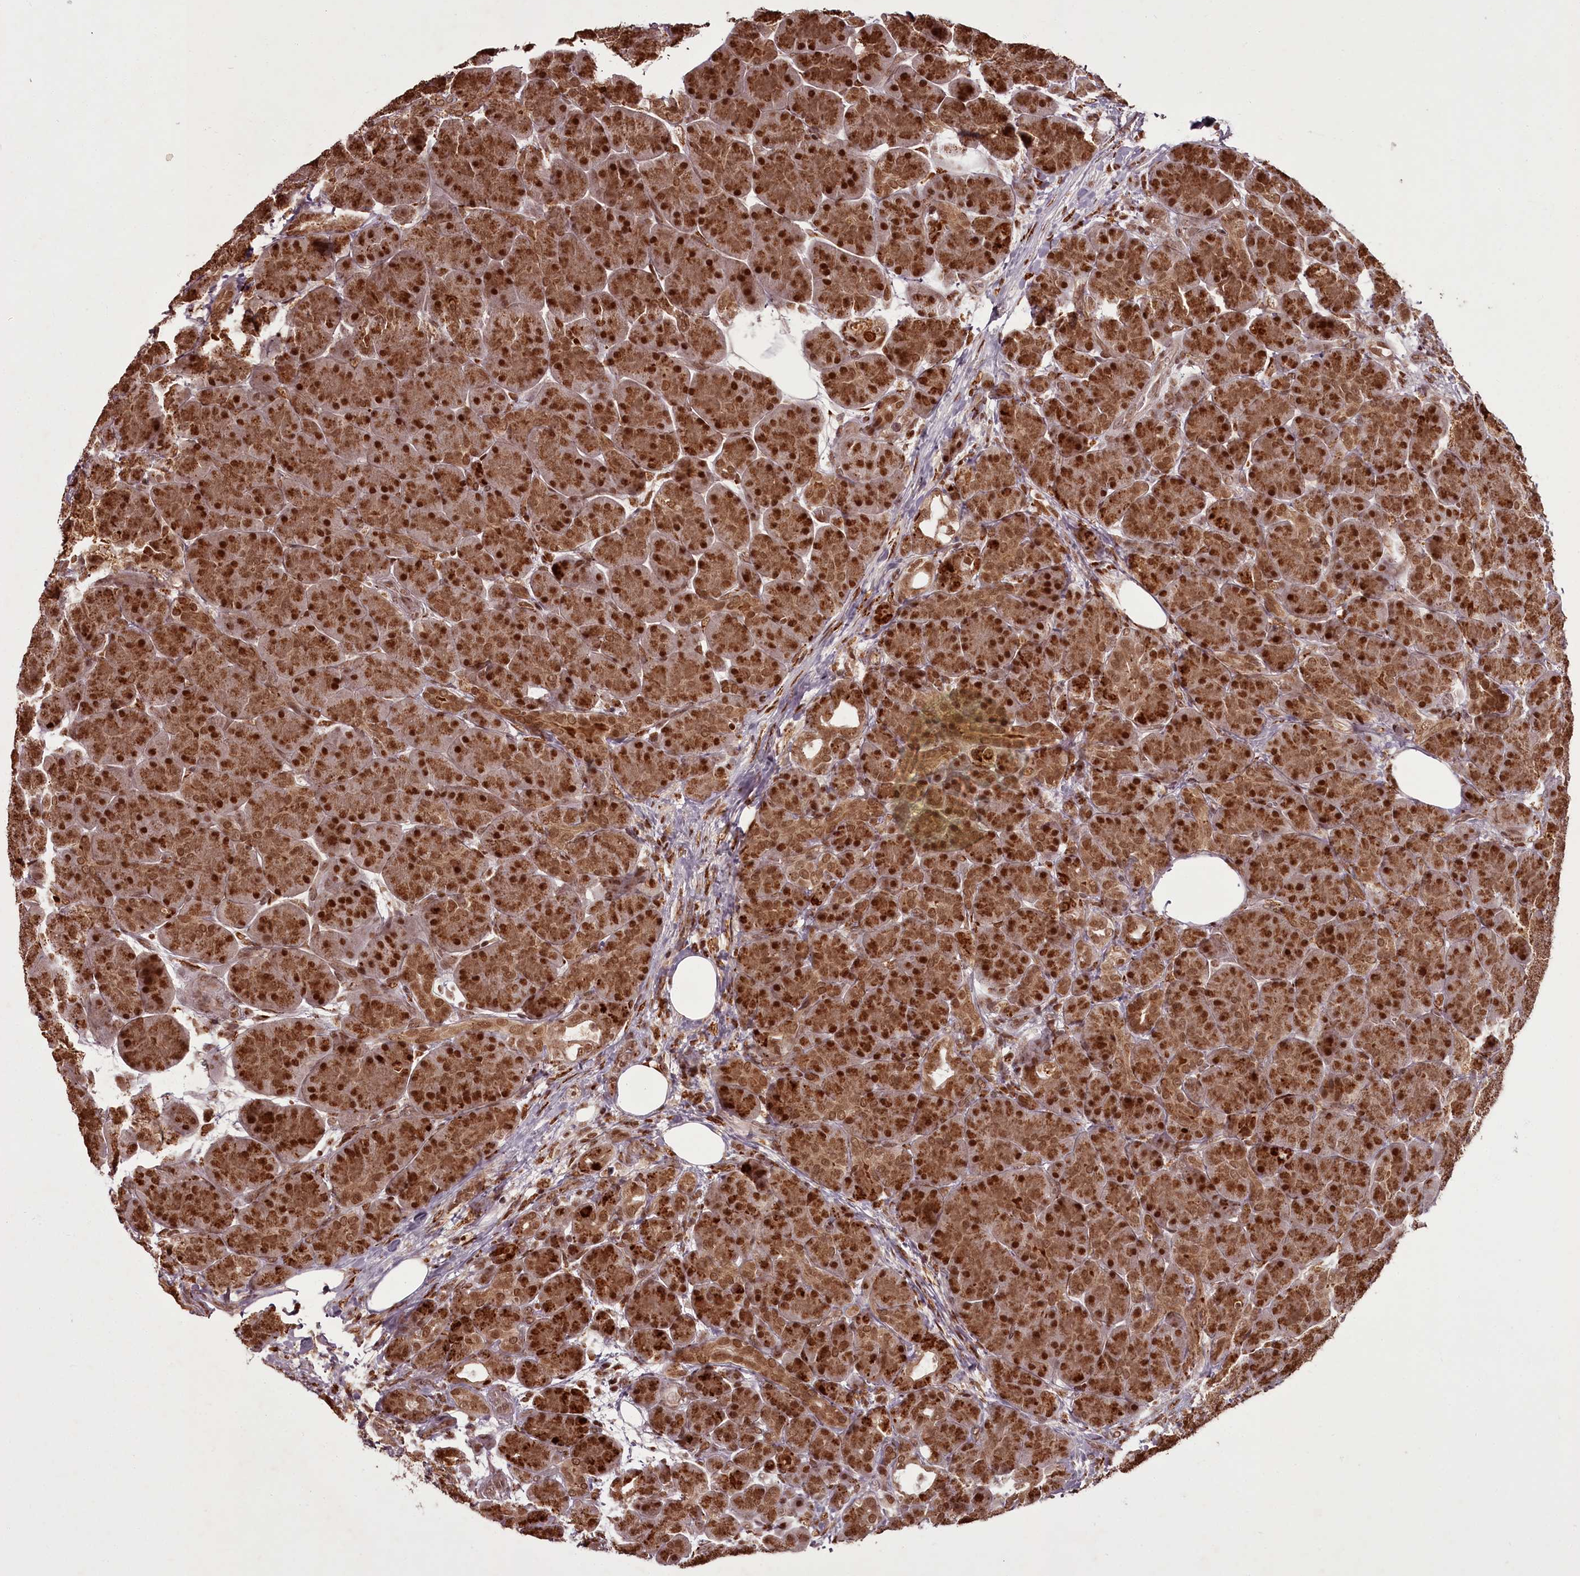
{"staining": {"intensity": "strong", "quantity": ">75%", "location": "cytoplasmic/membranous,nuclear"}, "tissue": "pancreas", "cell_type": "Exocrine glandular cells", "image_type": "normal", "snomed": [{"axis": "morphology", "description": "Normal tissue, NOS"}, {"axis": "topography", "description": "Pancreas"}], "caption": "An IHC image of benign tissue is shown. Protein staining in brown labels strong cytoplasmic/membranous,nuclear positivity in pancreas within exocrine glandular cells.", "gene": "CEP83", "patient": {"sex": "male", "age": 63}}